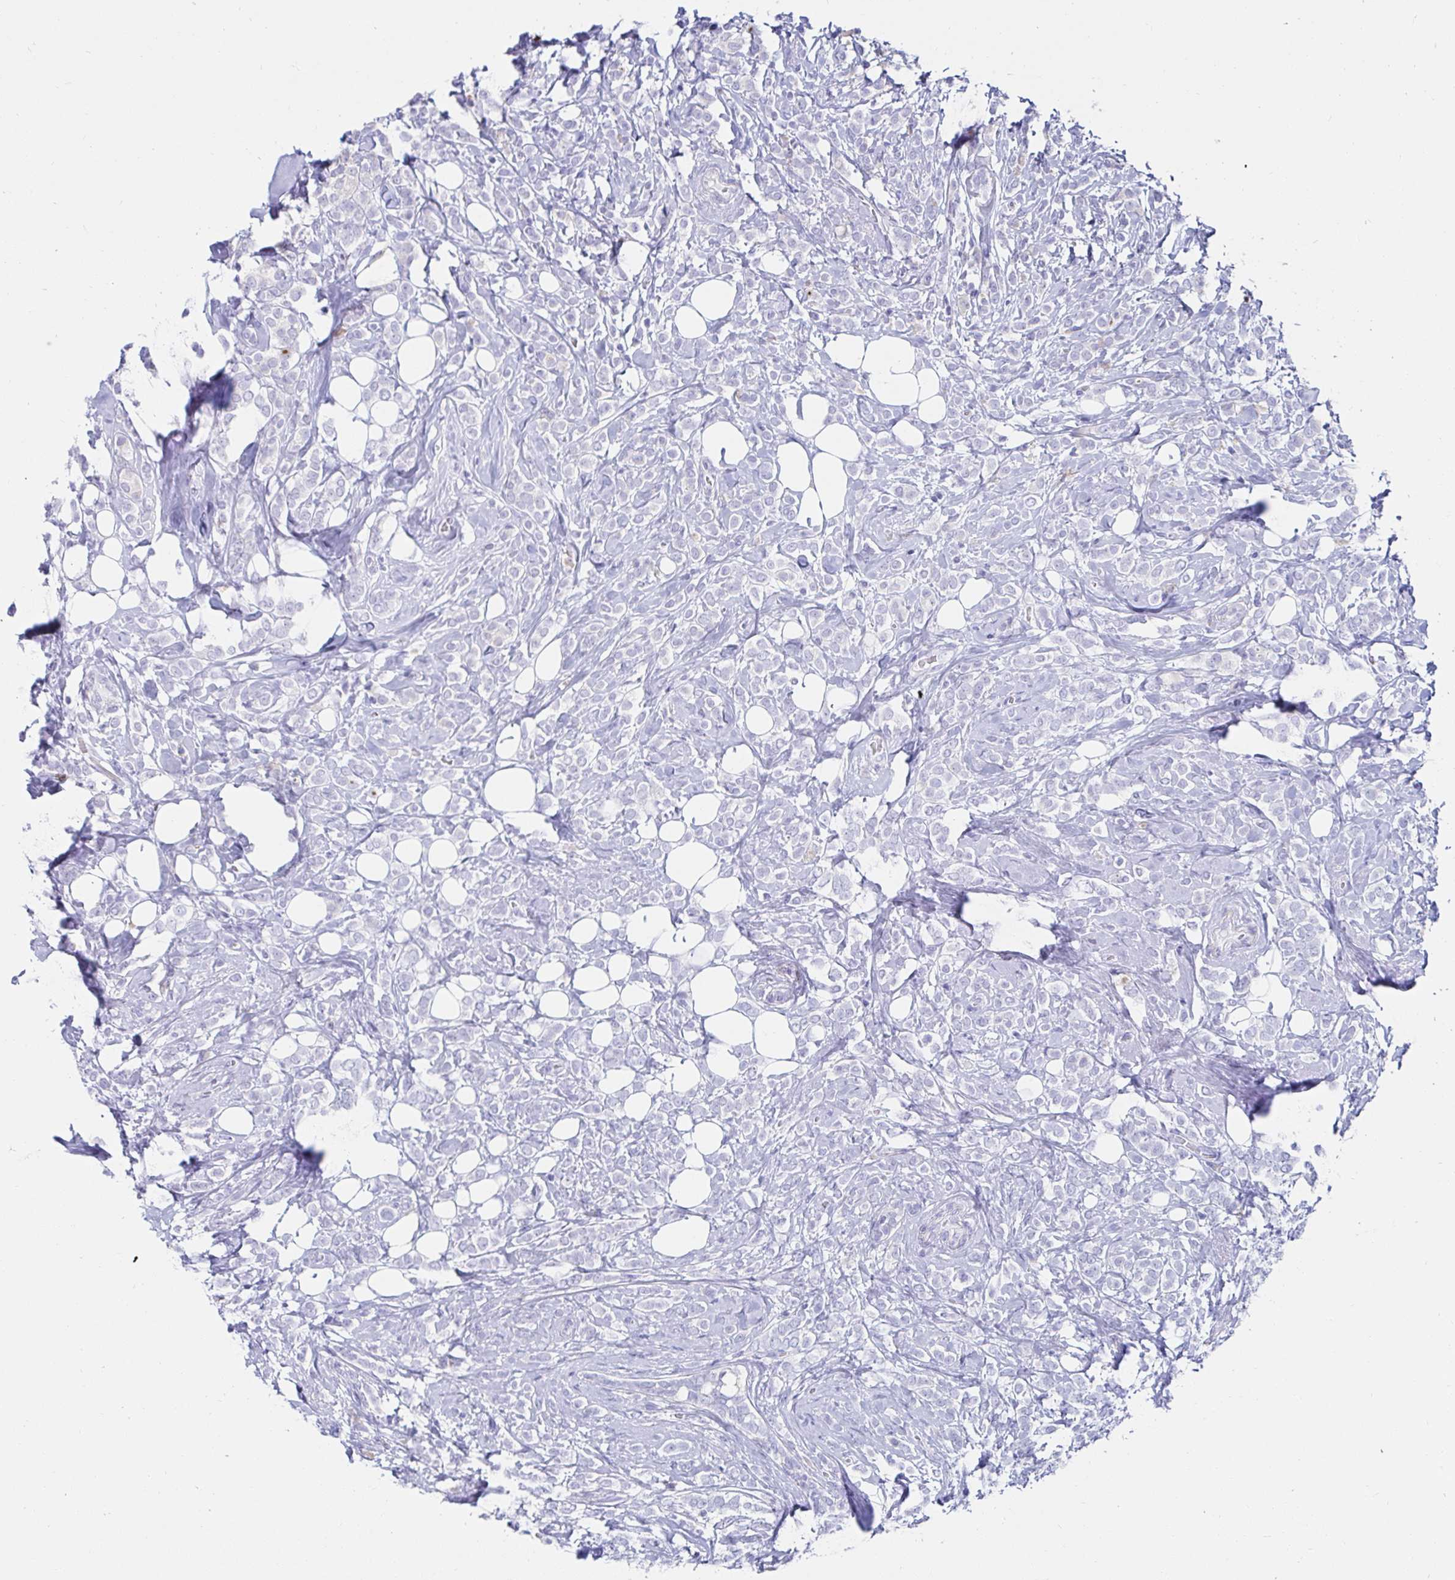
{"staining": {"intensity": "negative", "quantity": "none", "location": "none"}, "tissue": "breast cancer", "cell_type": "Tumor cells", "image_type": "cancer", "snomed": [{"axis": "morphology", "description": "Lobular carcinoma"}, {"axis": "topography", "description": "Breast"}], "caption": "High power microscopy photomicrograph of an immunohistochemistry (IHC) photomicrograph of breast cancer (lobular carcinoma), revealing no significant positivity in tumor cells.", "gene": "C4orf17", "patient": {"sex": "female", "age": 49}}